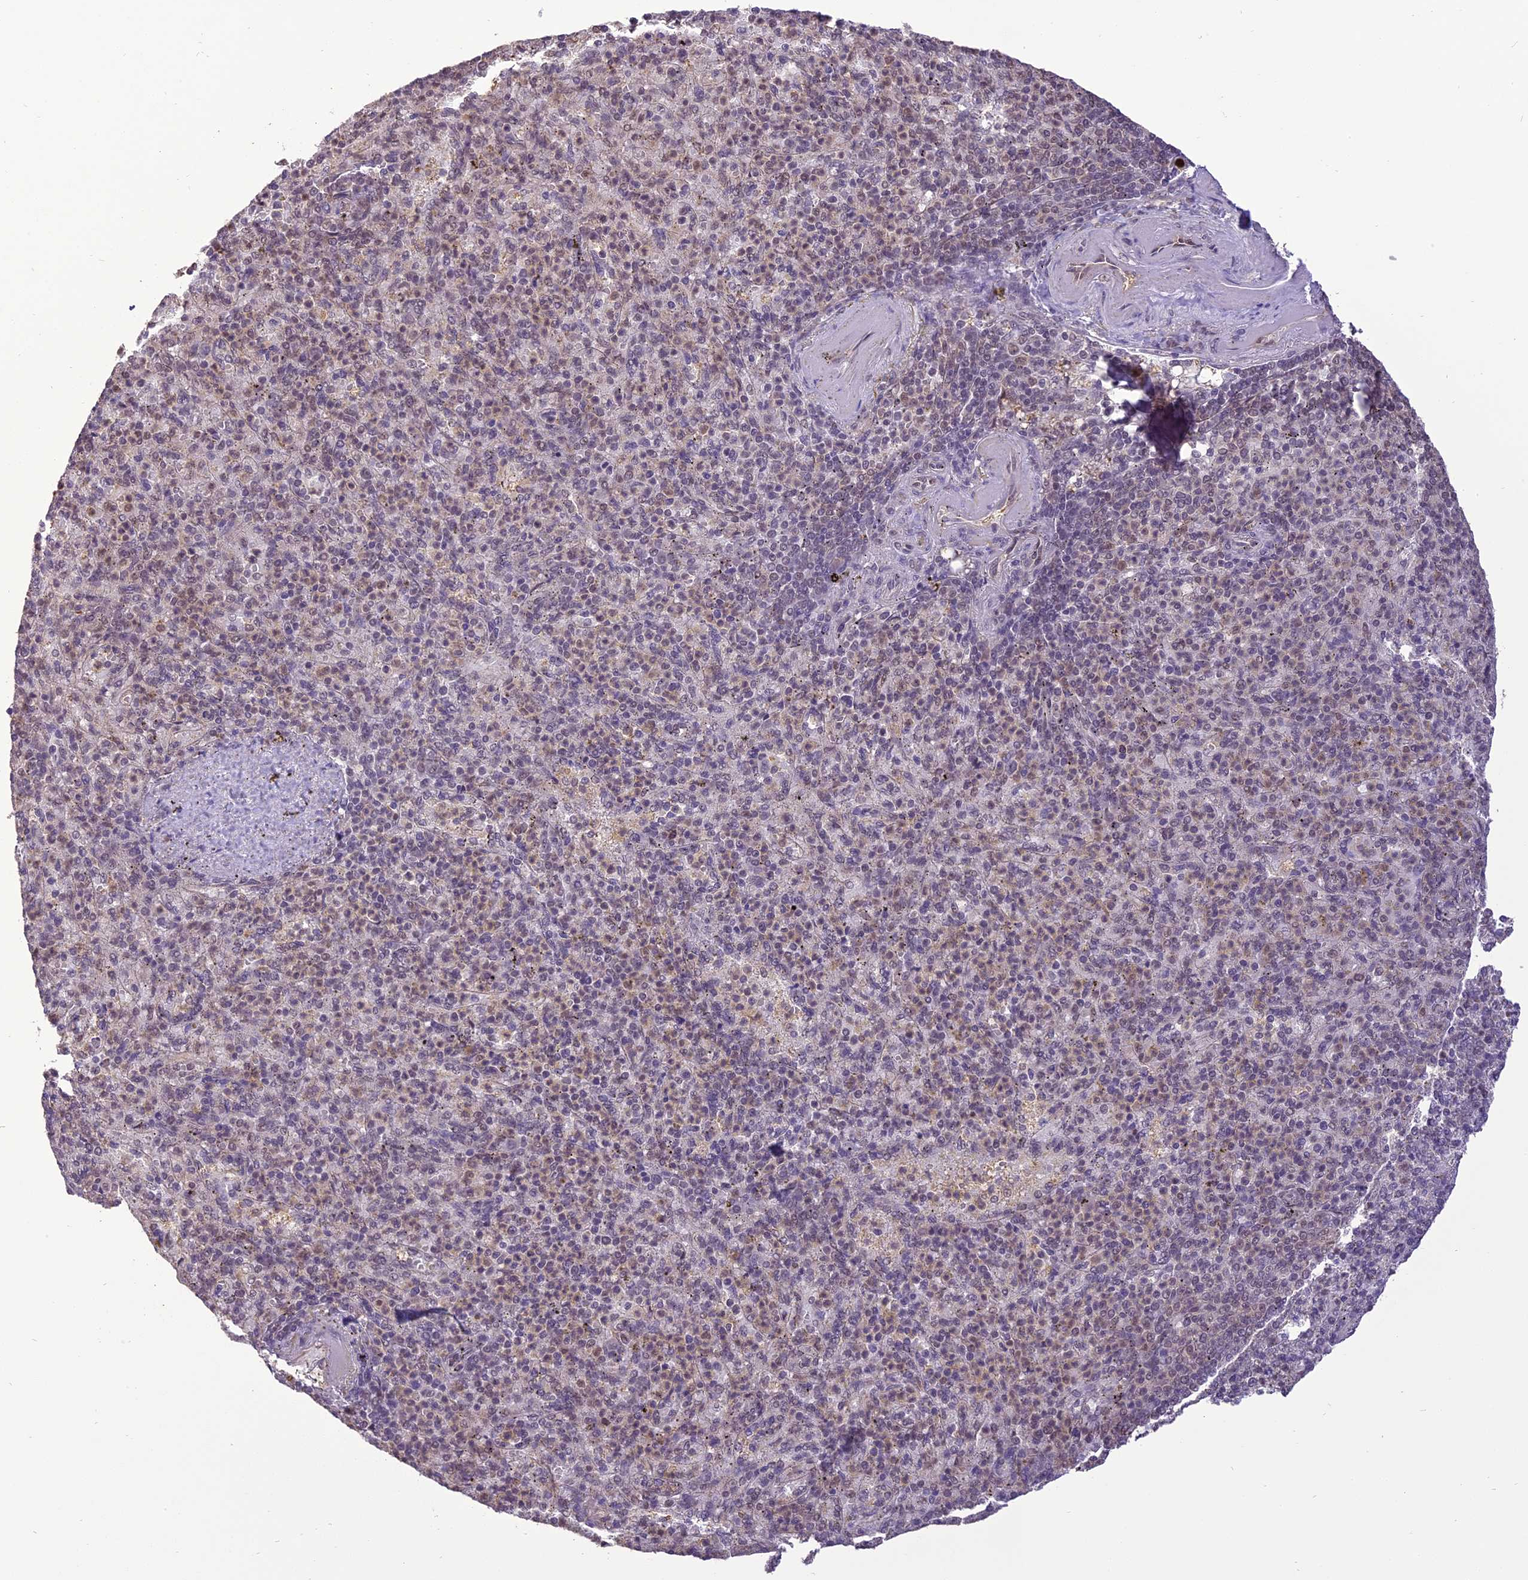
{"staining": {"intensity": "weak", "quantity": "25%-75%", "location": "nuclear"}, "tissue": "spleen", "cell_type": "Cells in red pulp", "image_type": "normal", "snomed": [{"axis": "morphology", "description": "Normal tissue, NOS"}, {"axis": "topography", "description": "Spleen"}], "caption": "Protein staining of unremarkable spleen reveals weak nuclear staining in approximately 25%-75% of cells in red pulp. (IHC, brightfield microscopy, high magnification).", "gene": "TIGD7", "patient": {"sex": "female", "age": 74}}